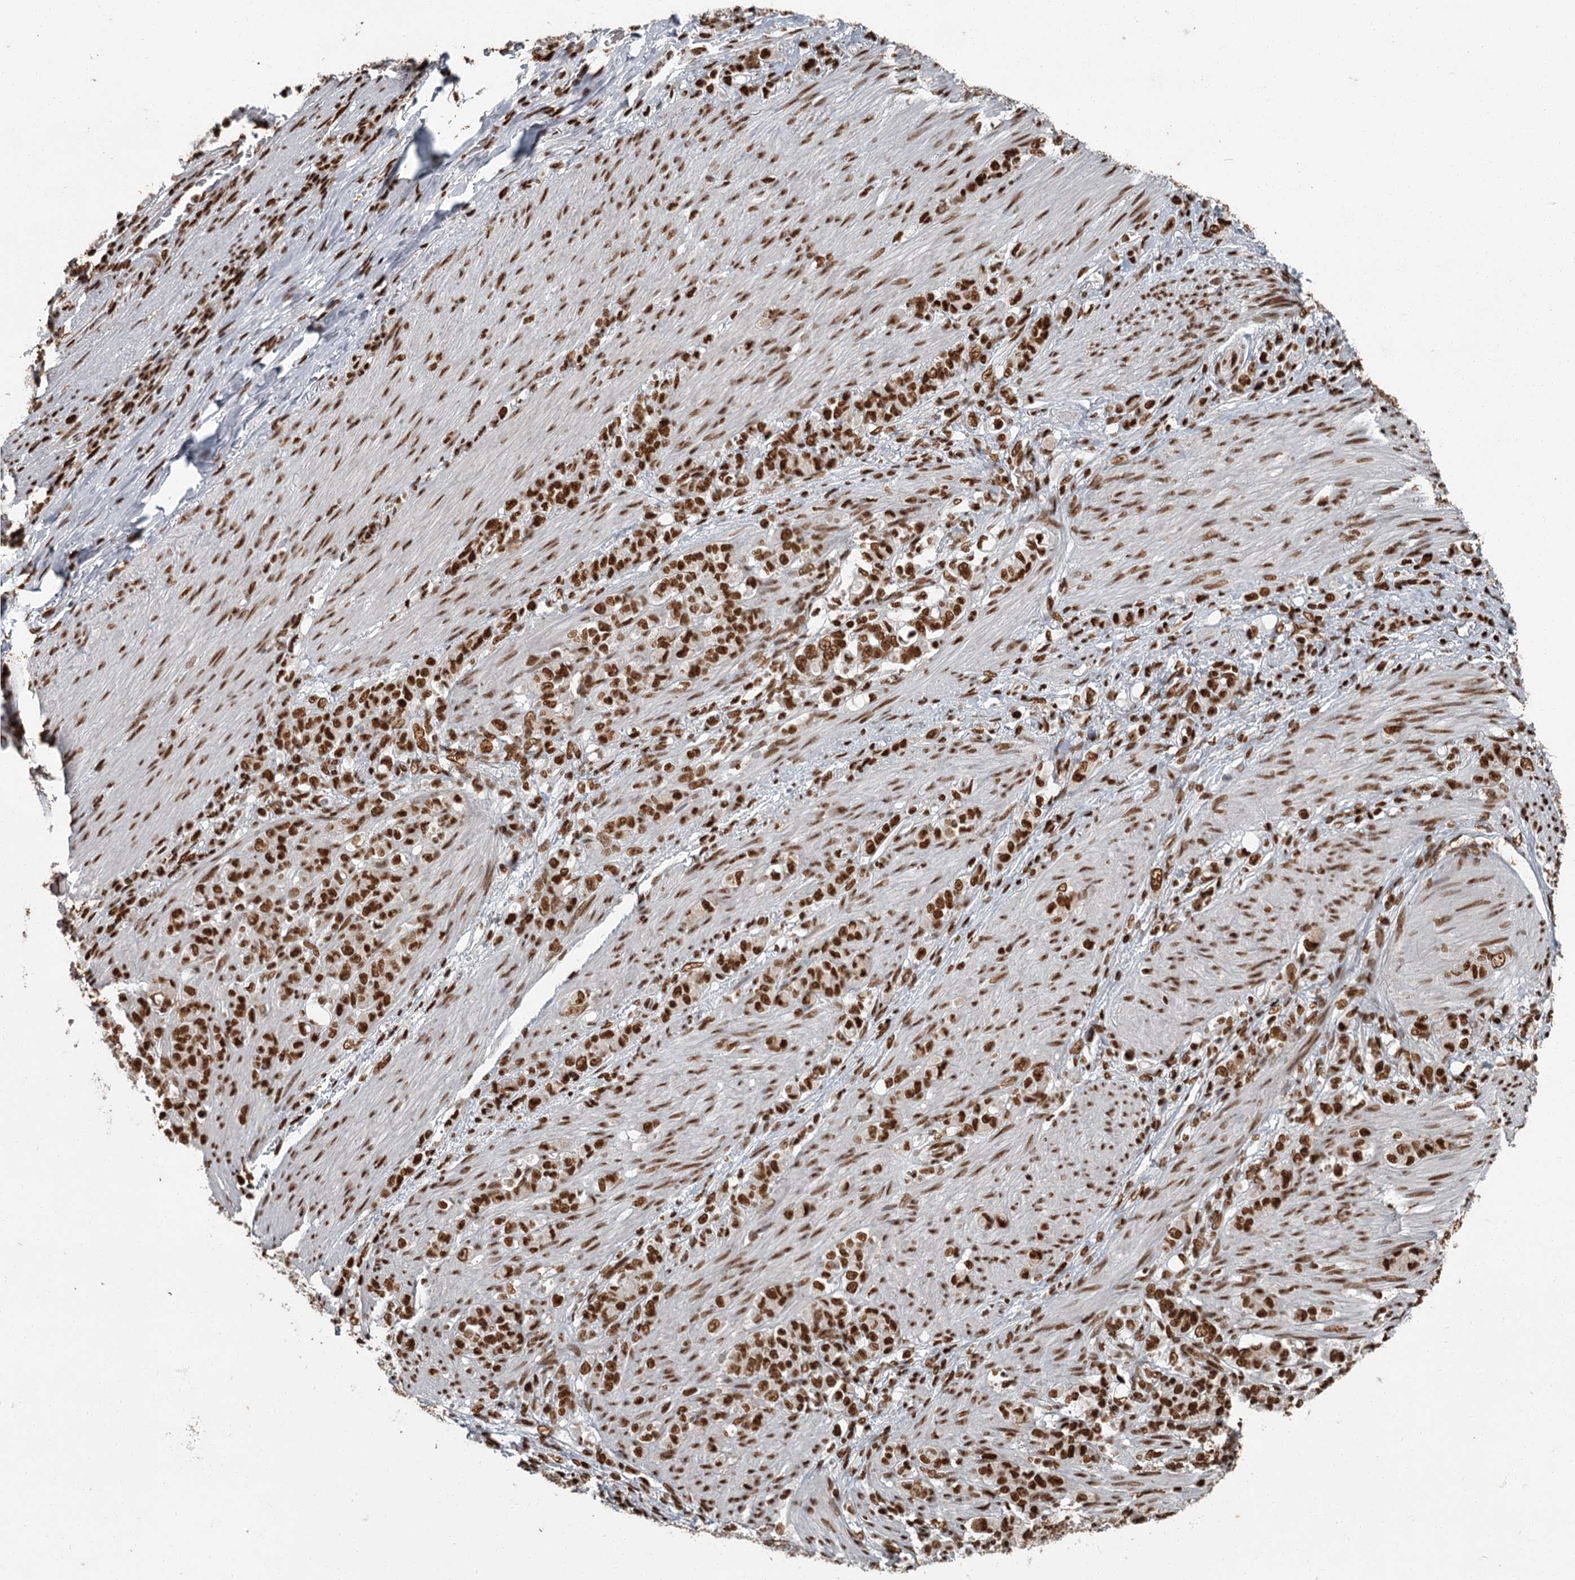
{"staining": {"intensity": "strong", "quantity": ">75%", "location": "nuclear"}, "tissue": "stomach cancer", "cell_type": "Tumor cells", "image_type": "cancer", "snomed": [{"axis": "morphology", "description": "Adenocarcinoma, NOS"}, {"axis": "topography", "description": "Stomach"}], "caption": "Immunohistochemical staining of stomach cancer displays strong nuclear protein positivity in approximately >75% of tumor cells. The staining was performed using DAB (3,3'-diaminobenzidine) to visualize the protein expression in brown, while the nuclei were stained in blue with hematoxylin (Magnification: 20x).", "gene": "RBBP7", "patient": {"sex": "female", "age": 79}}